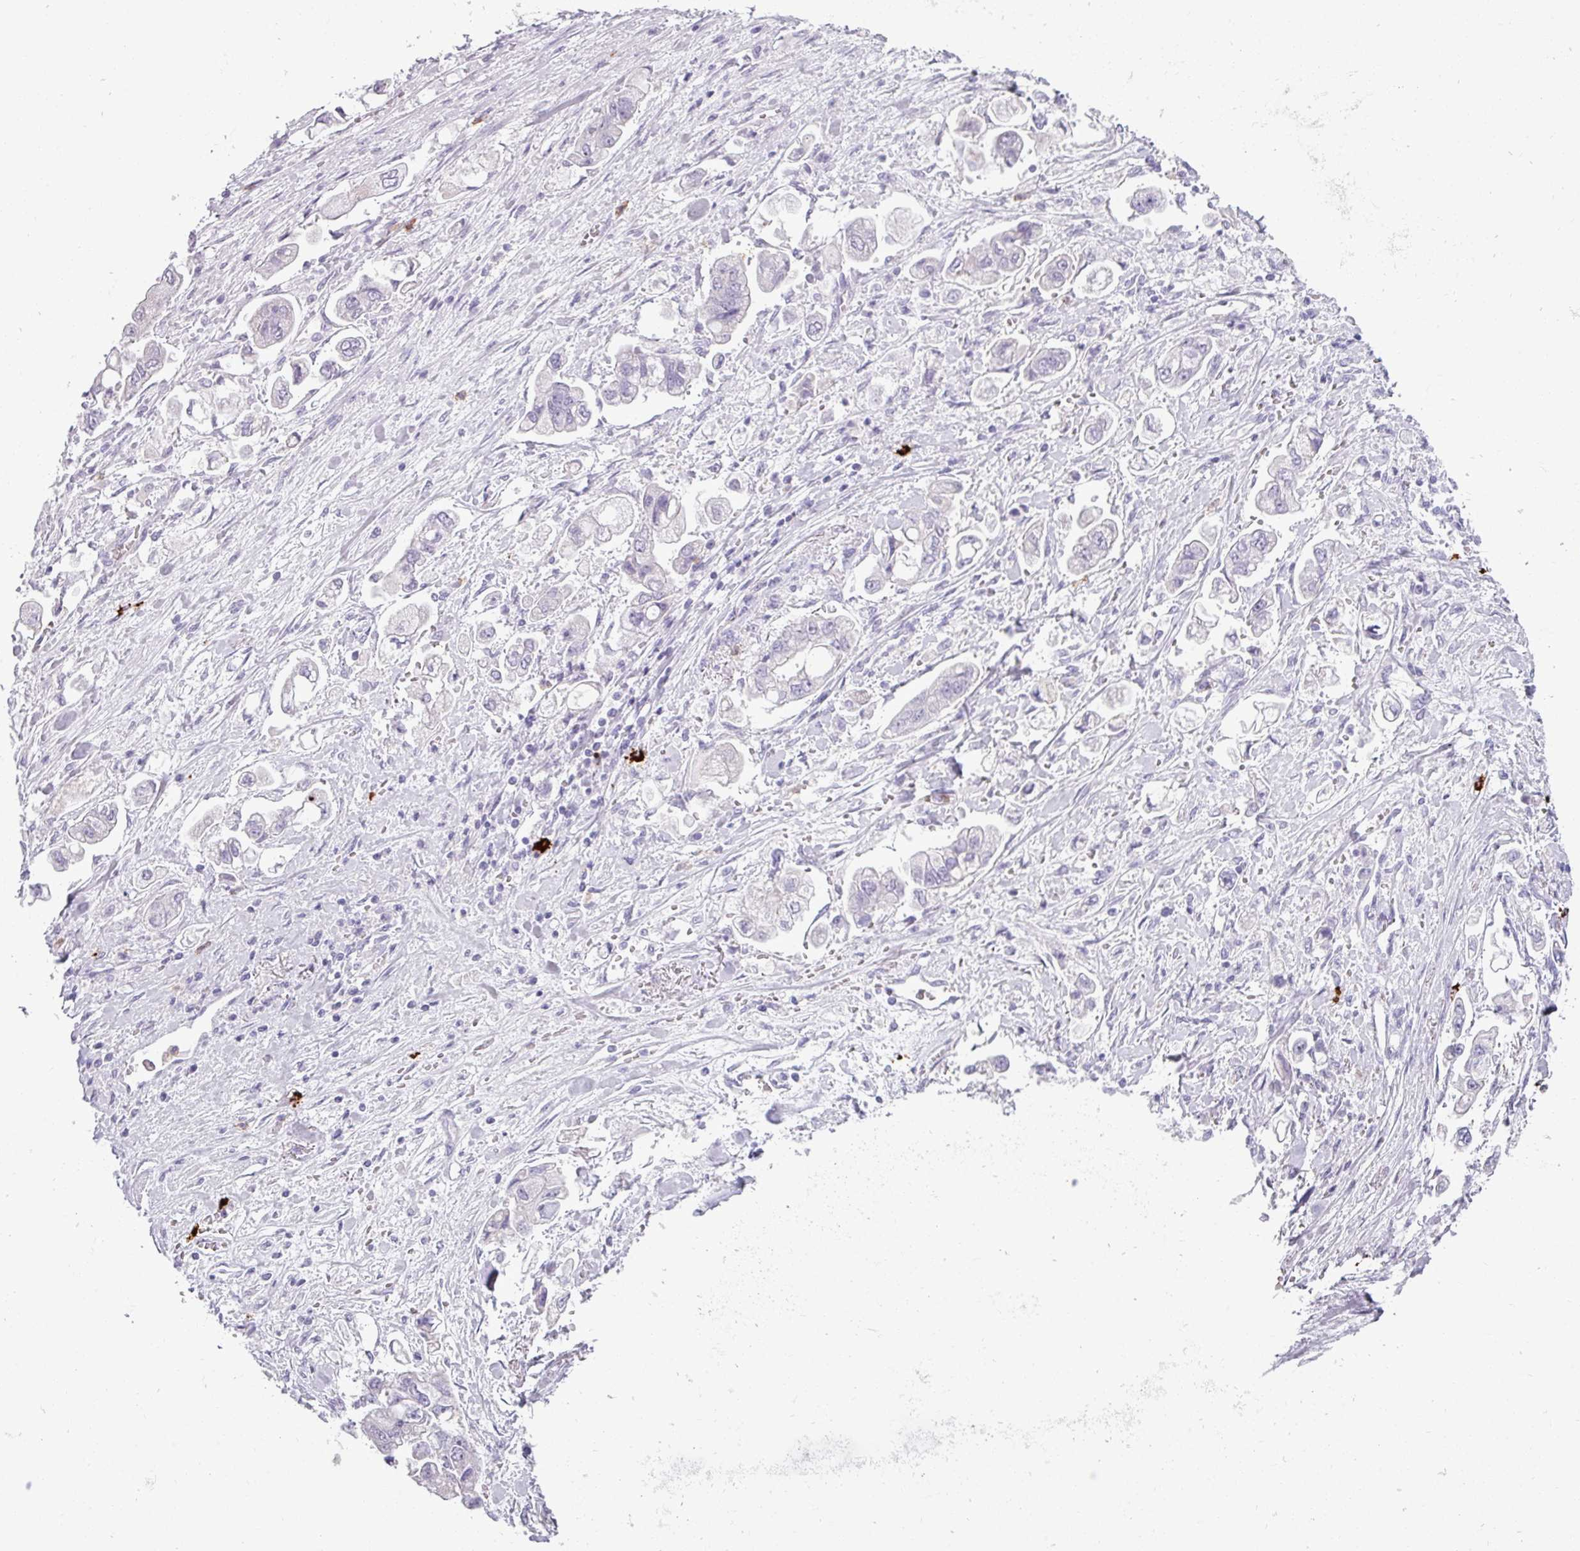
{"staining": {"intensity": "negative", "quantity": "none", "location": "none"}, "tissue": "stomach cancer", "cell_type": "Tumor cells", "image_type": "cancer", "snomed": [{"axis": "morphology", "description": "Adenocarcinoma, NOS"}, {"axis": "topography", "description": "Stomach"}], "caption": "Stomach cancer (adenocarcinoma) was stained to show a protein in brown. There is no significant staining in tumor cells.", "gene": "TRIM39", "patient": {"sex": "male", "age": 62}}